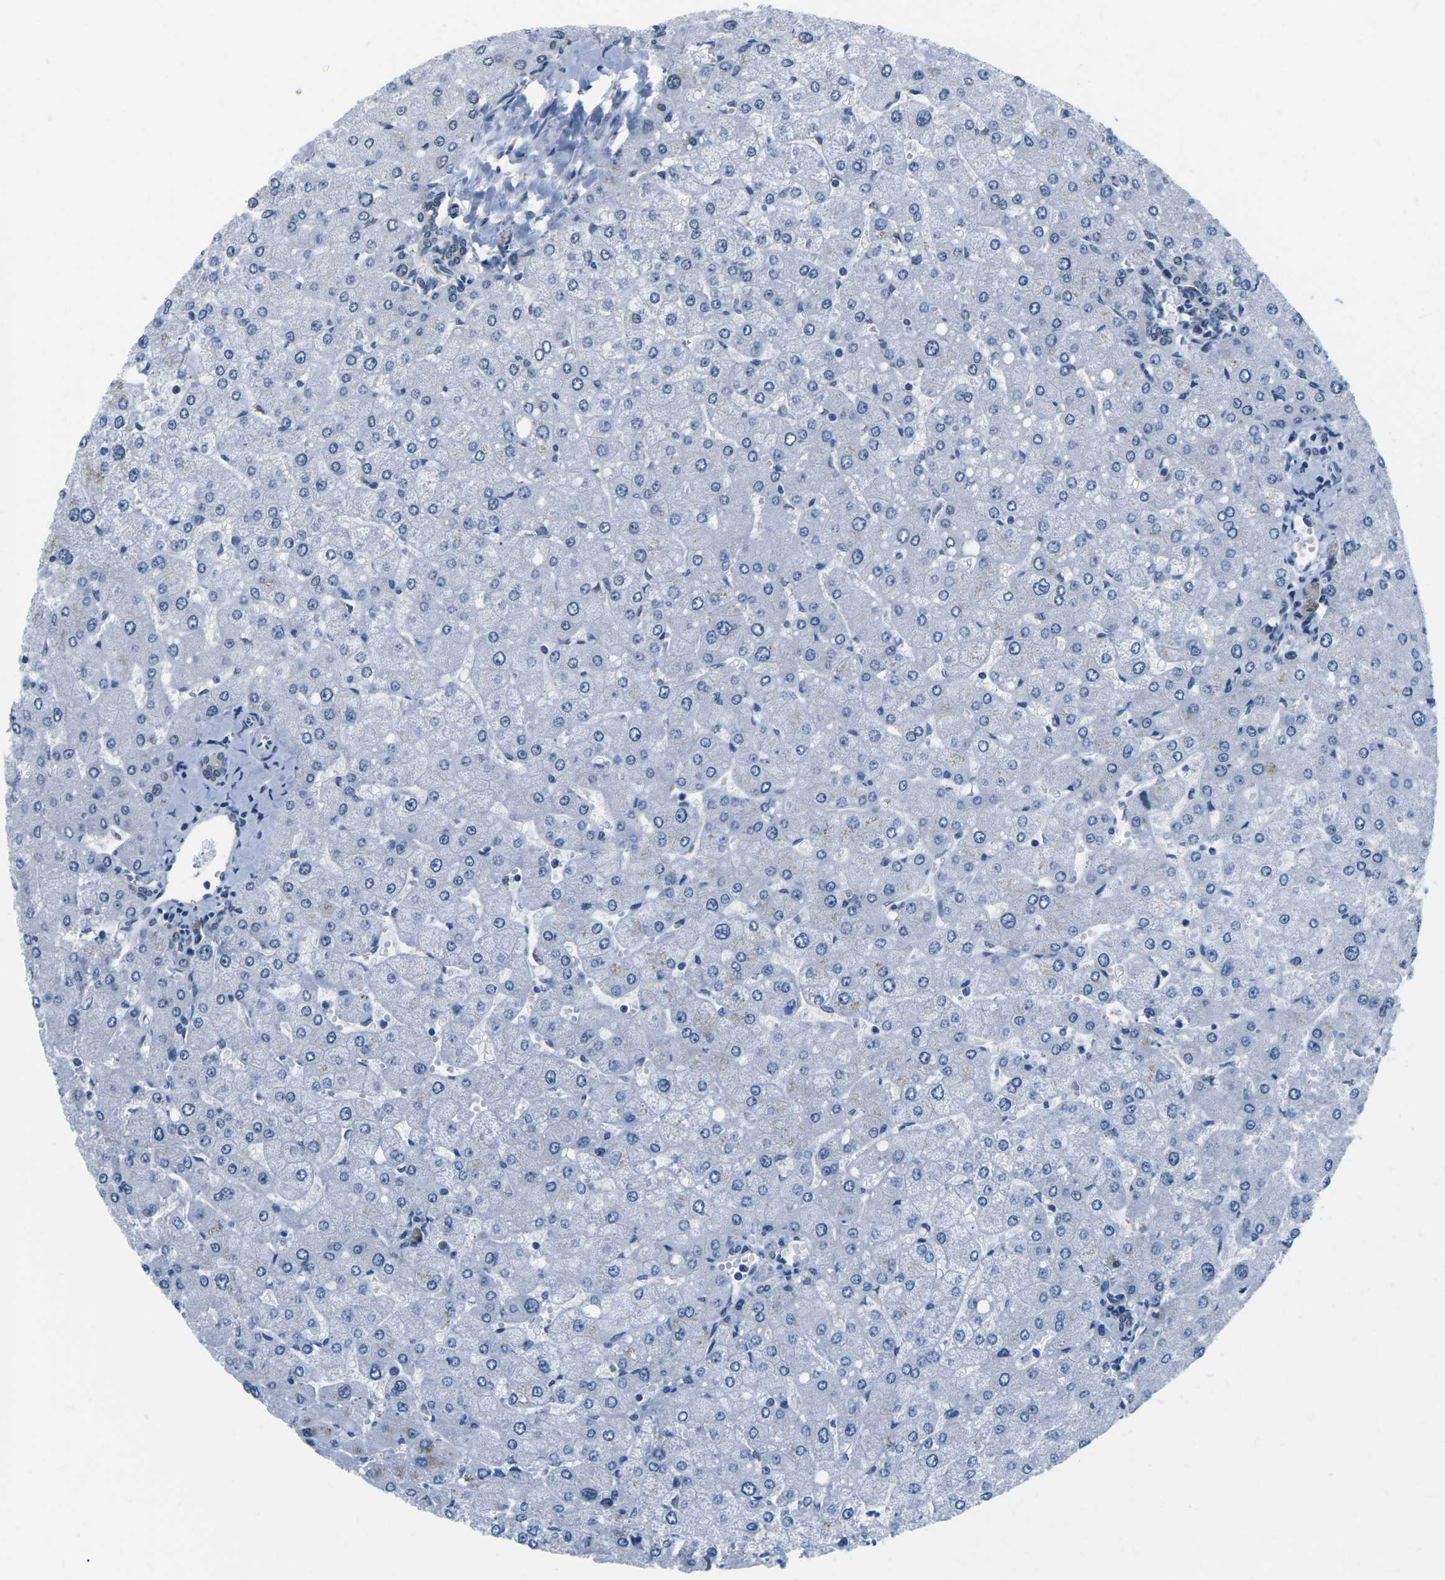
{"staining": {"intensity": "negative", "quantity": "none", "location": "none"}, "tissue": "liver", "cell_type": "Cholangiocytes", "image_type": "normal", "snomed": [{"axis": "morphology", "description": "Normal tissue, NOS"}, {"axis": "topography", "description": "Liver"}], "caption": "Protein analysis of benign liver exhibits no significant expression in cholangiocytes. (Brightfield microscopy of DAB (3,3'-diaminobenzidine) immunohistochemistry (IHC) at high magnification).", "gene": "UBA7", "patient": {"sex": "male", "age": 55}}